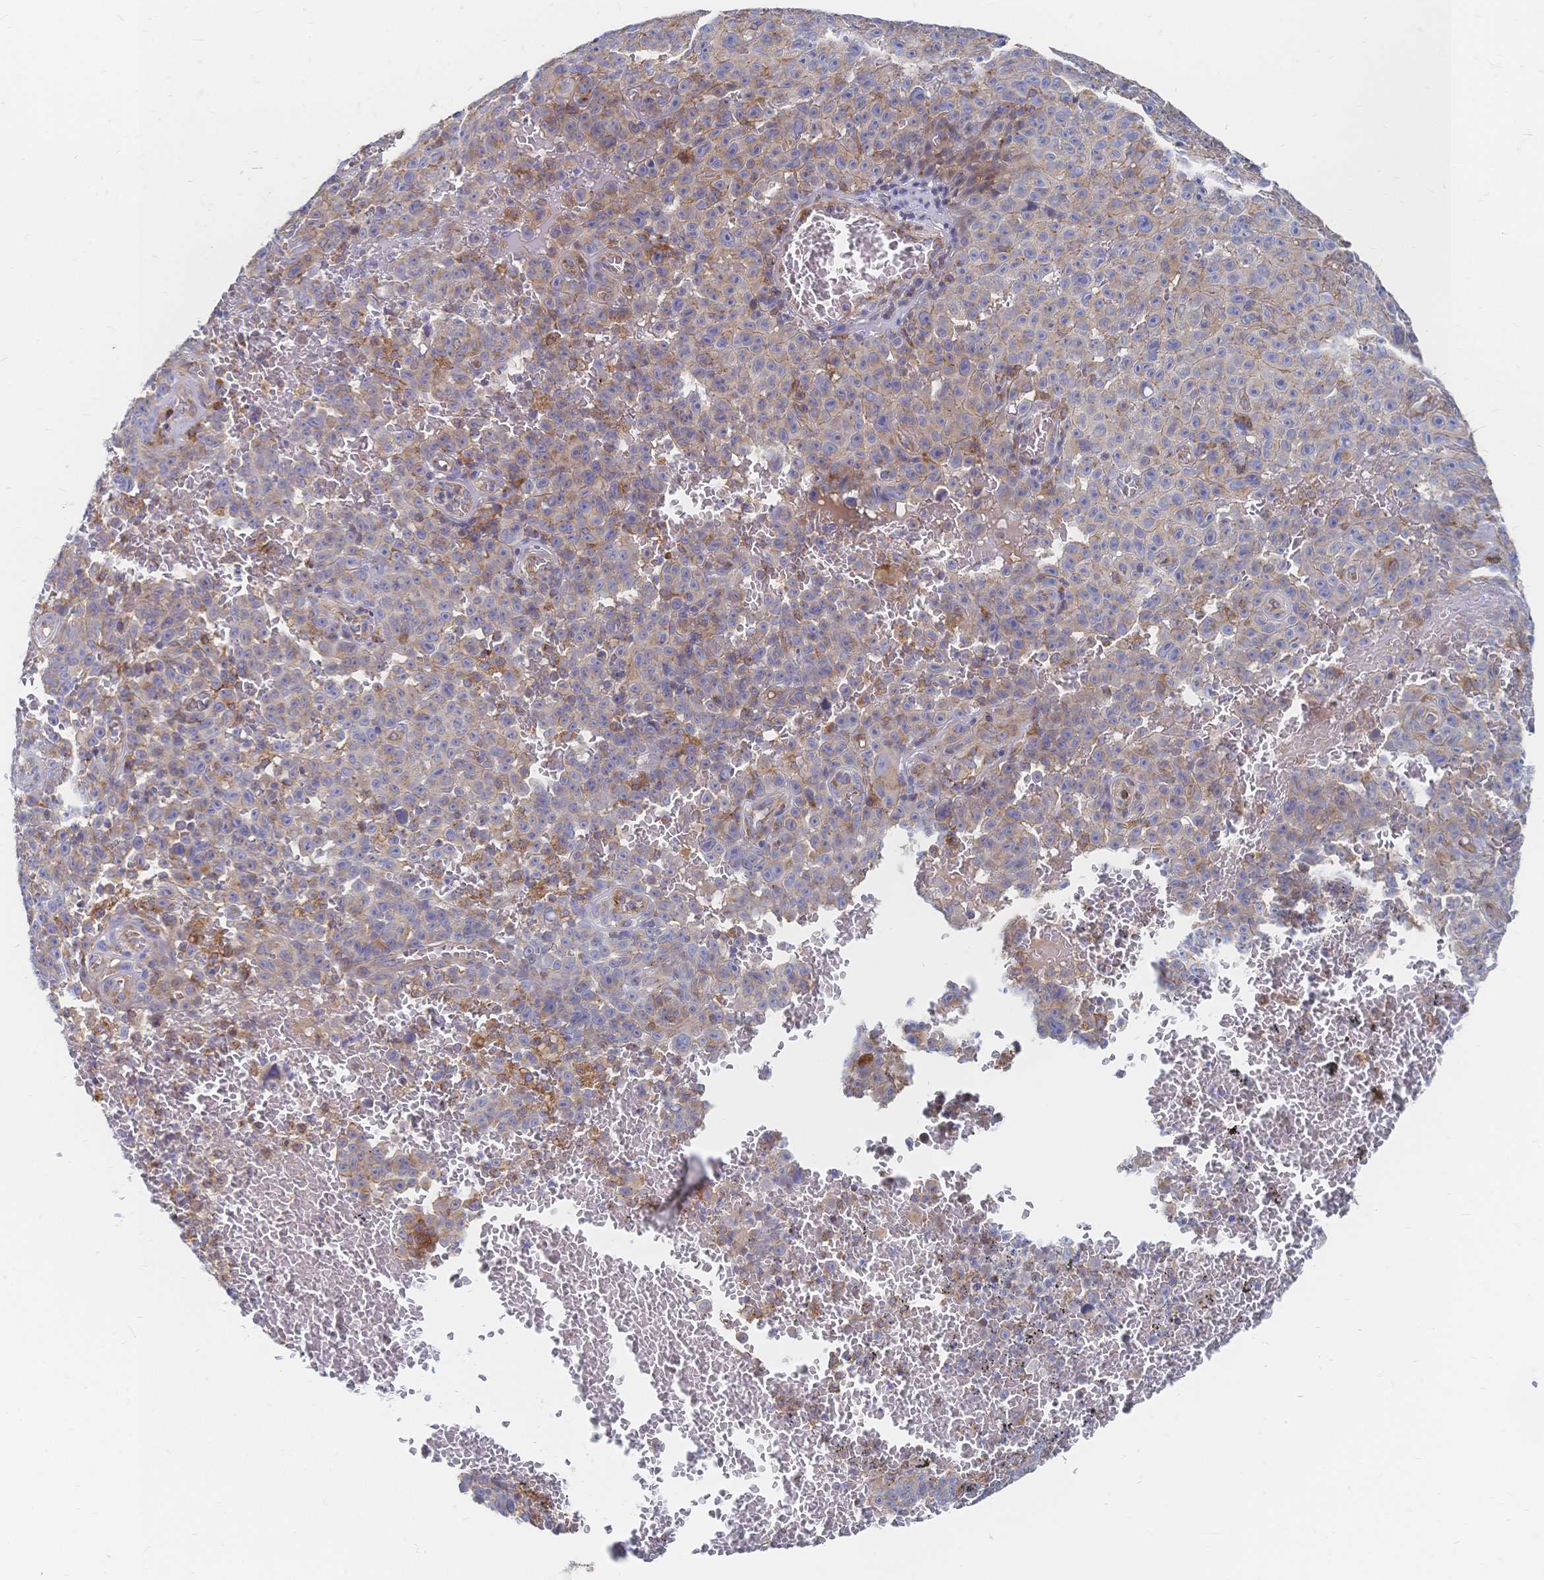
{"staining": {"intensity": "weak", "quantity": "<25%", "location": "cytoplasmic/membranous"}, "tissue": "melanoma", "cell_type": "Tumor cells", "image_type": "cancer", "snomed": [{"axis": "morphology", "description": "Malignant melanoma, NOS"}, {"axis": "topography", "description": "Skin"}], "caption": "Human melanoma stained for a protein using immunohistochemistry (IHC) demonstrates no positivity in tumor cells.", "gene": "SORBS1", "patient": {"sex": "female", "age": 82}}